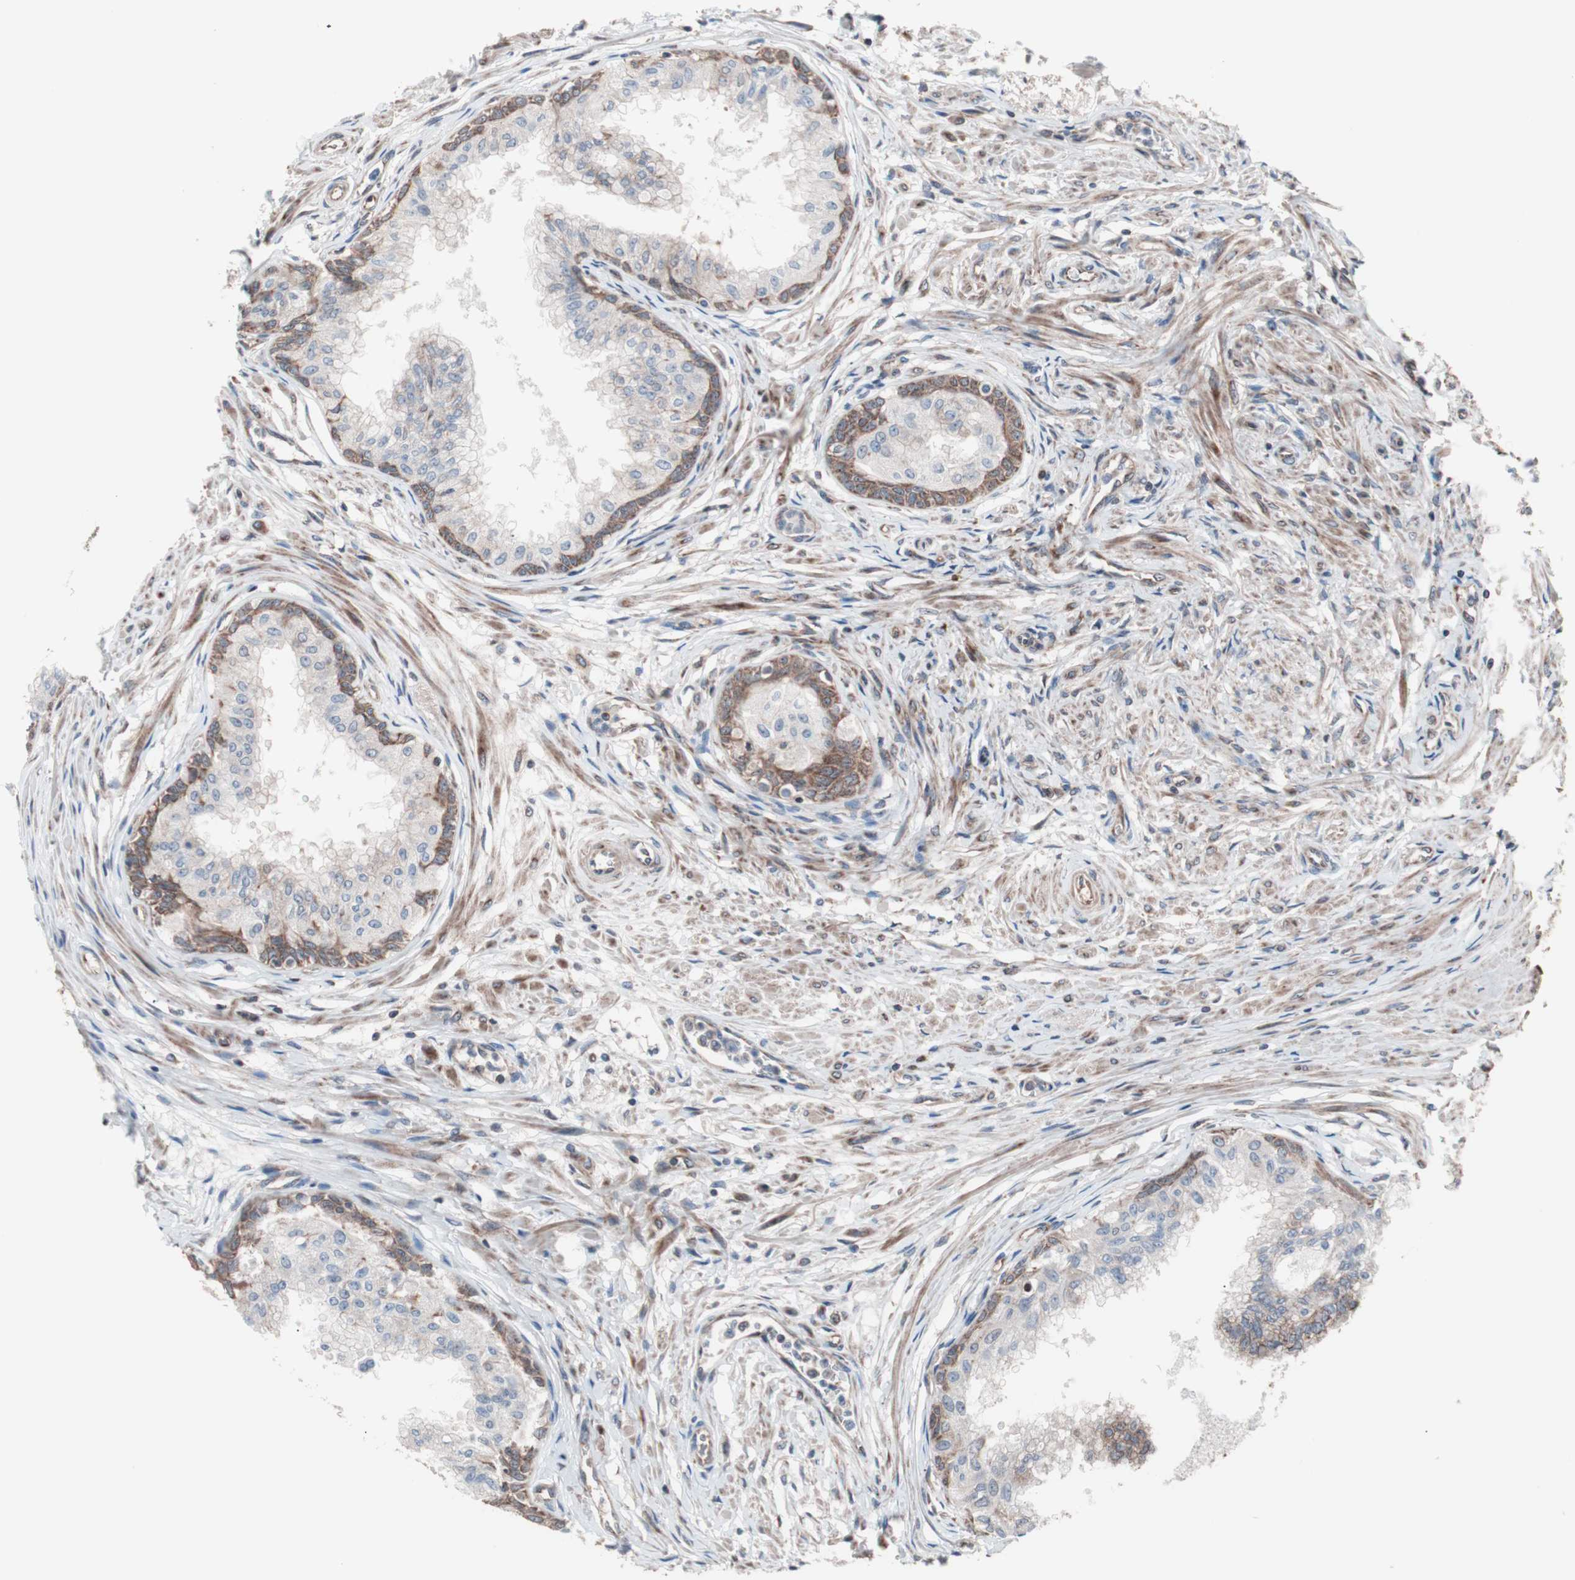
{"staining": {"intensity": "moderate", "quantity": "25%-75%", "location": "cytoplasmic/membranous"}, "tissue": "prostate", "cell_type": "Glandular cells", "image_type": "normal", "snomed": [{"axis": "morphology", "description": "Normal tissue, NOS"}, {"axis": "topography", "description": "Prostate"}, {"axis": "topography", "description": "Seminal veicle"}], "caption": "The photomicrograph shows immunohistochemical staining of benign prostate. There is moderate cytoplasmic/membranous positivity is present in about 25%-75% of glandular cells. The protein of interest is shown in brown color, while the nuclei are stained blue.", "gene": "CTTNBP2NL", "patient": {"sex": "male", "age": 60}}